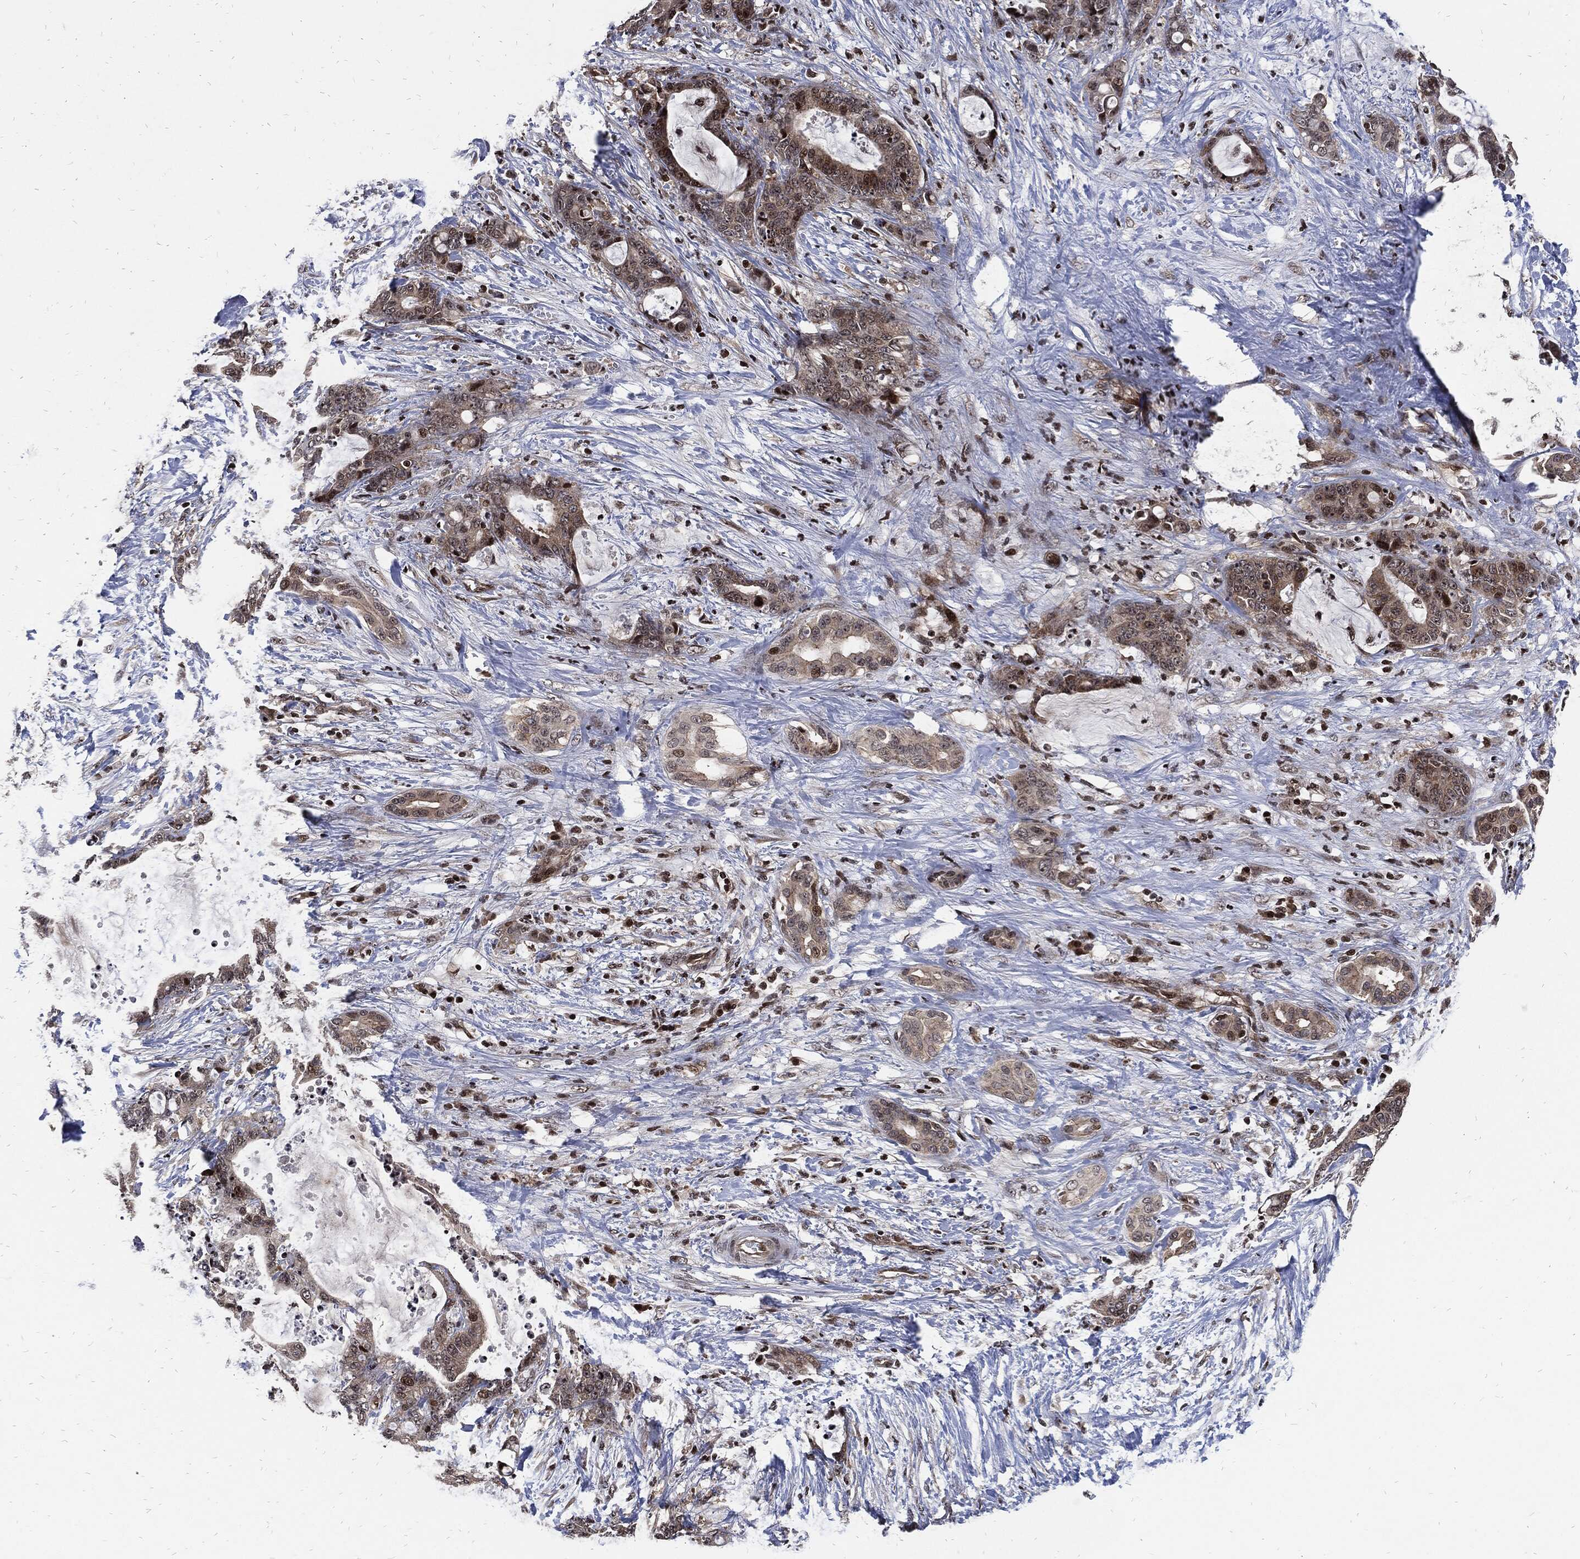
{"staining": {"intensity": "strong", "quantity": "<25%", "location": "nuclear"}, "tissue": "liver cancer", "cell_type": "Tumor cells", "image_type": "cancer", "snomed": [{"axis": "morphology", "description": "Cholangiocarcinoma"}, {"axis": "topography", "description": "Liver"}], "caption": "This histopathology image exhibits liver cancer (cholangiocarcinoma) stained with IHC to label a protein in brown. The nuclear of tumor cells show strong positivity for the protein. Nuclei are counter-stained blue.", "gene": "ZNF775", "patient": {"sex": "female", "age": 73}}